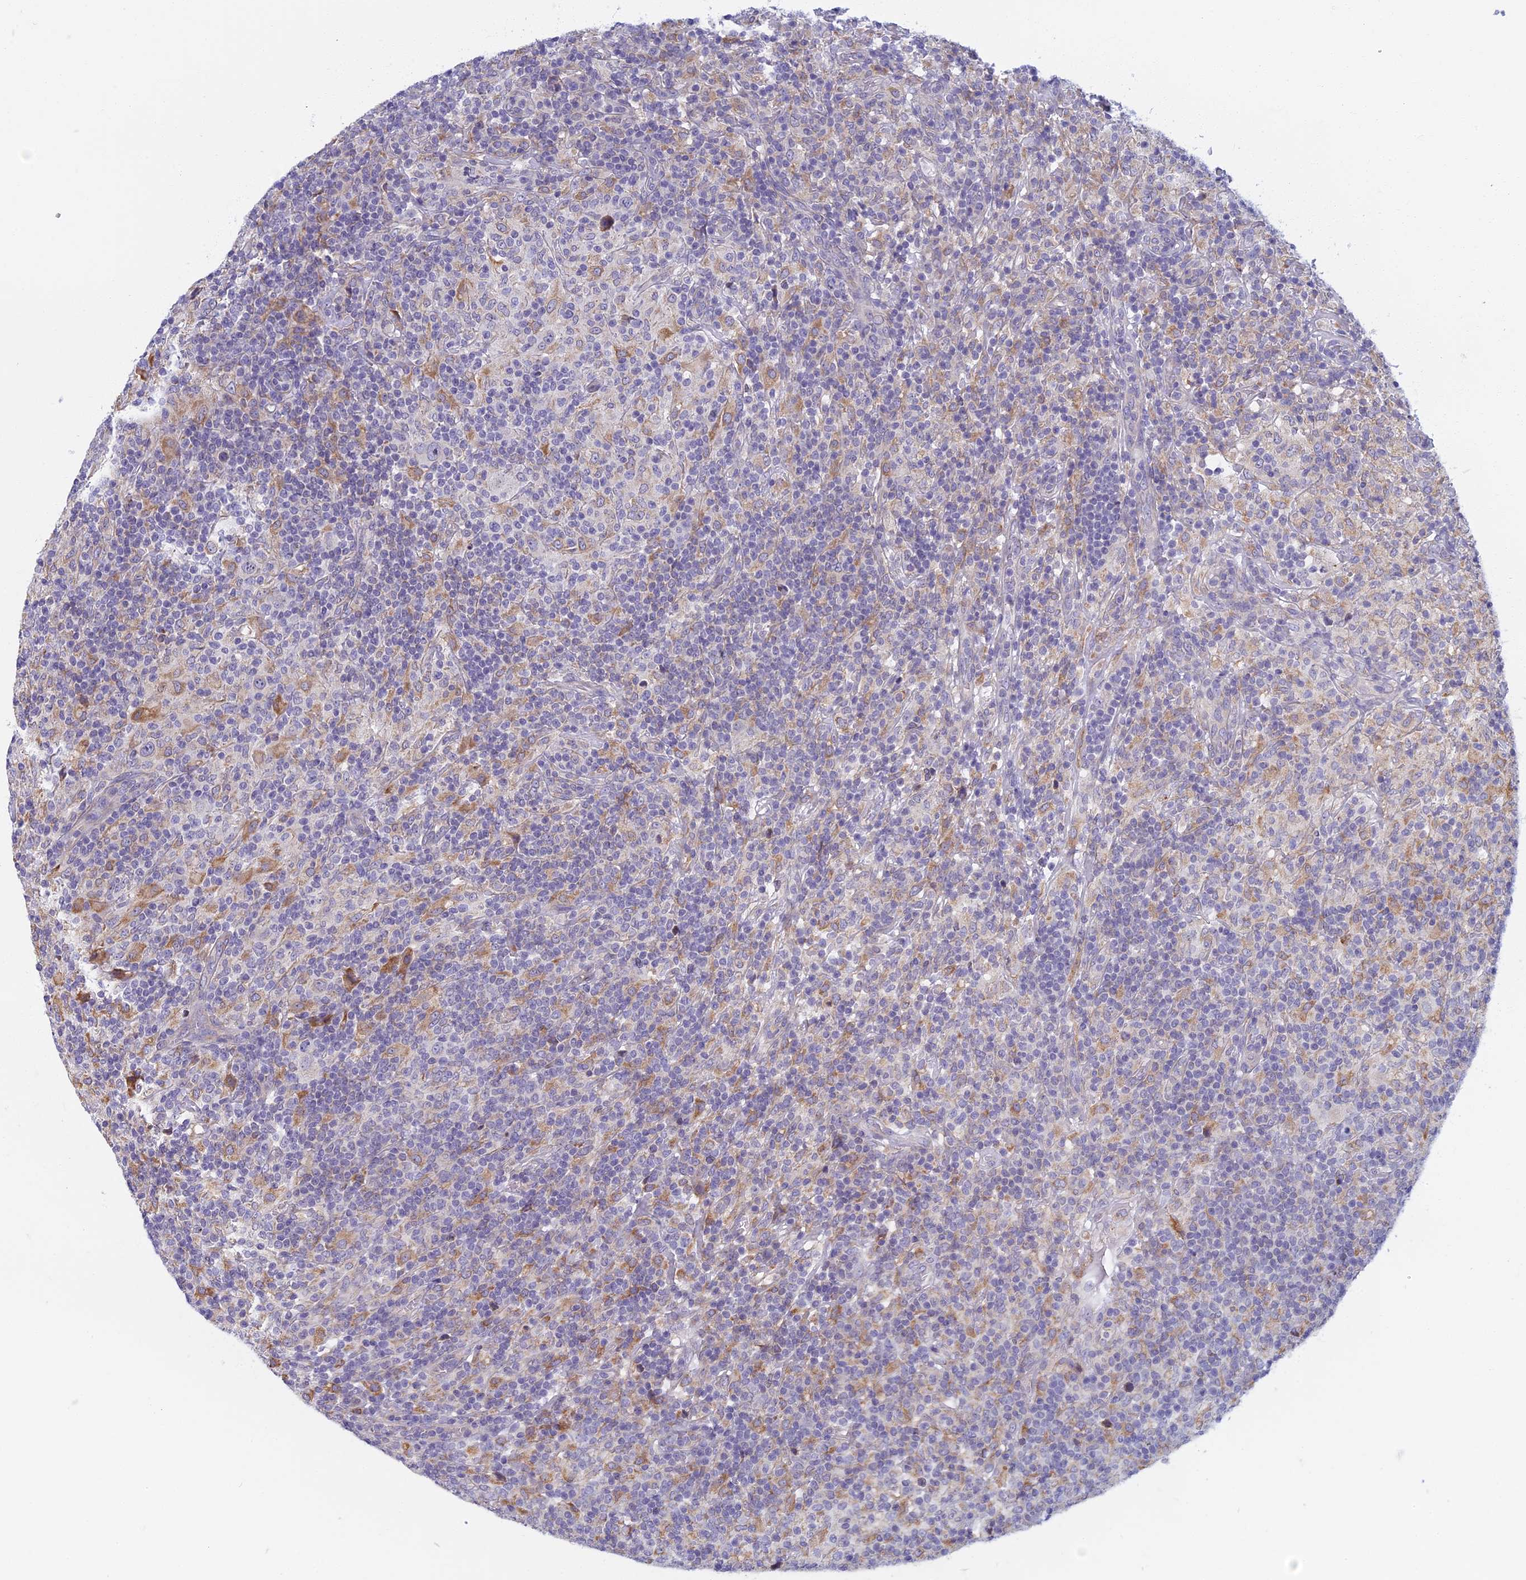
{"staining": {"intensity": "negative", "quantity": "none", "location": "none"}, "tissue": "lymphoma", "cell_type": "Tumor cells", "image_type": "cancer", "snomed": [{"axis": "morphology", "description": "Hodgkin's disease, NOS"}, {"axis": "topography", "description": "Lymph node"}], "caption": "Tumor cells show no significant protein expression in lymphoma.", "gene": "DDX51", "patient": {"sex": "male", "age": 70}}